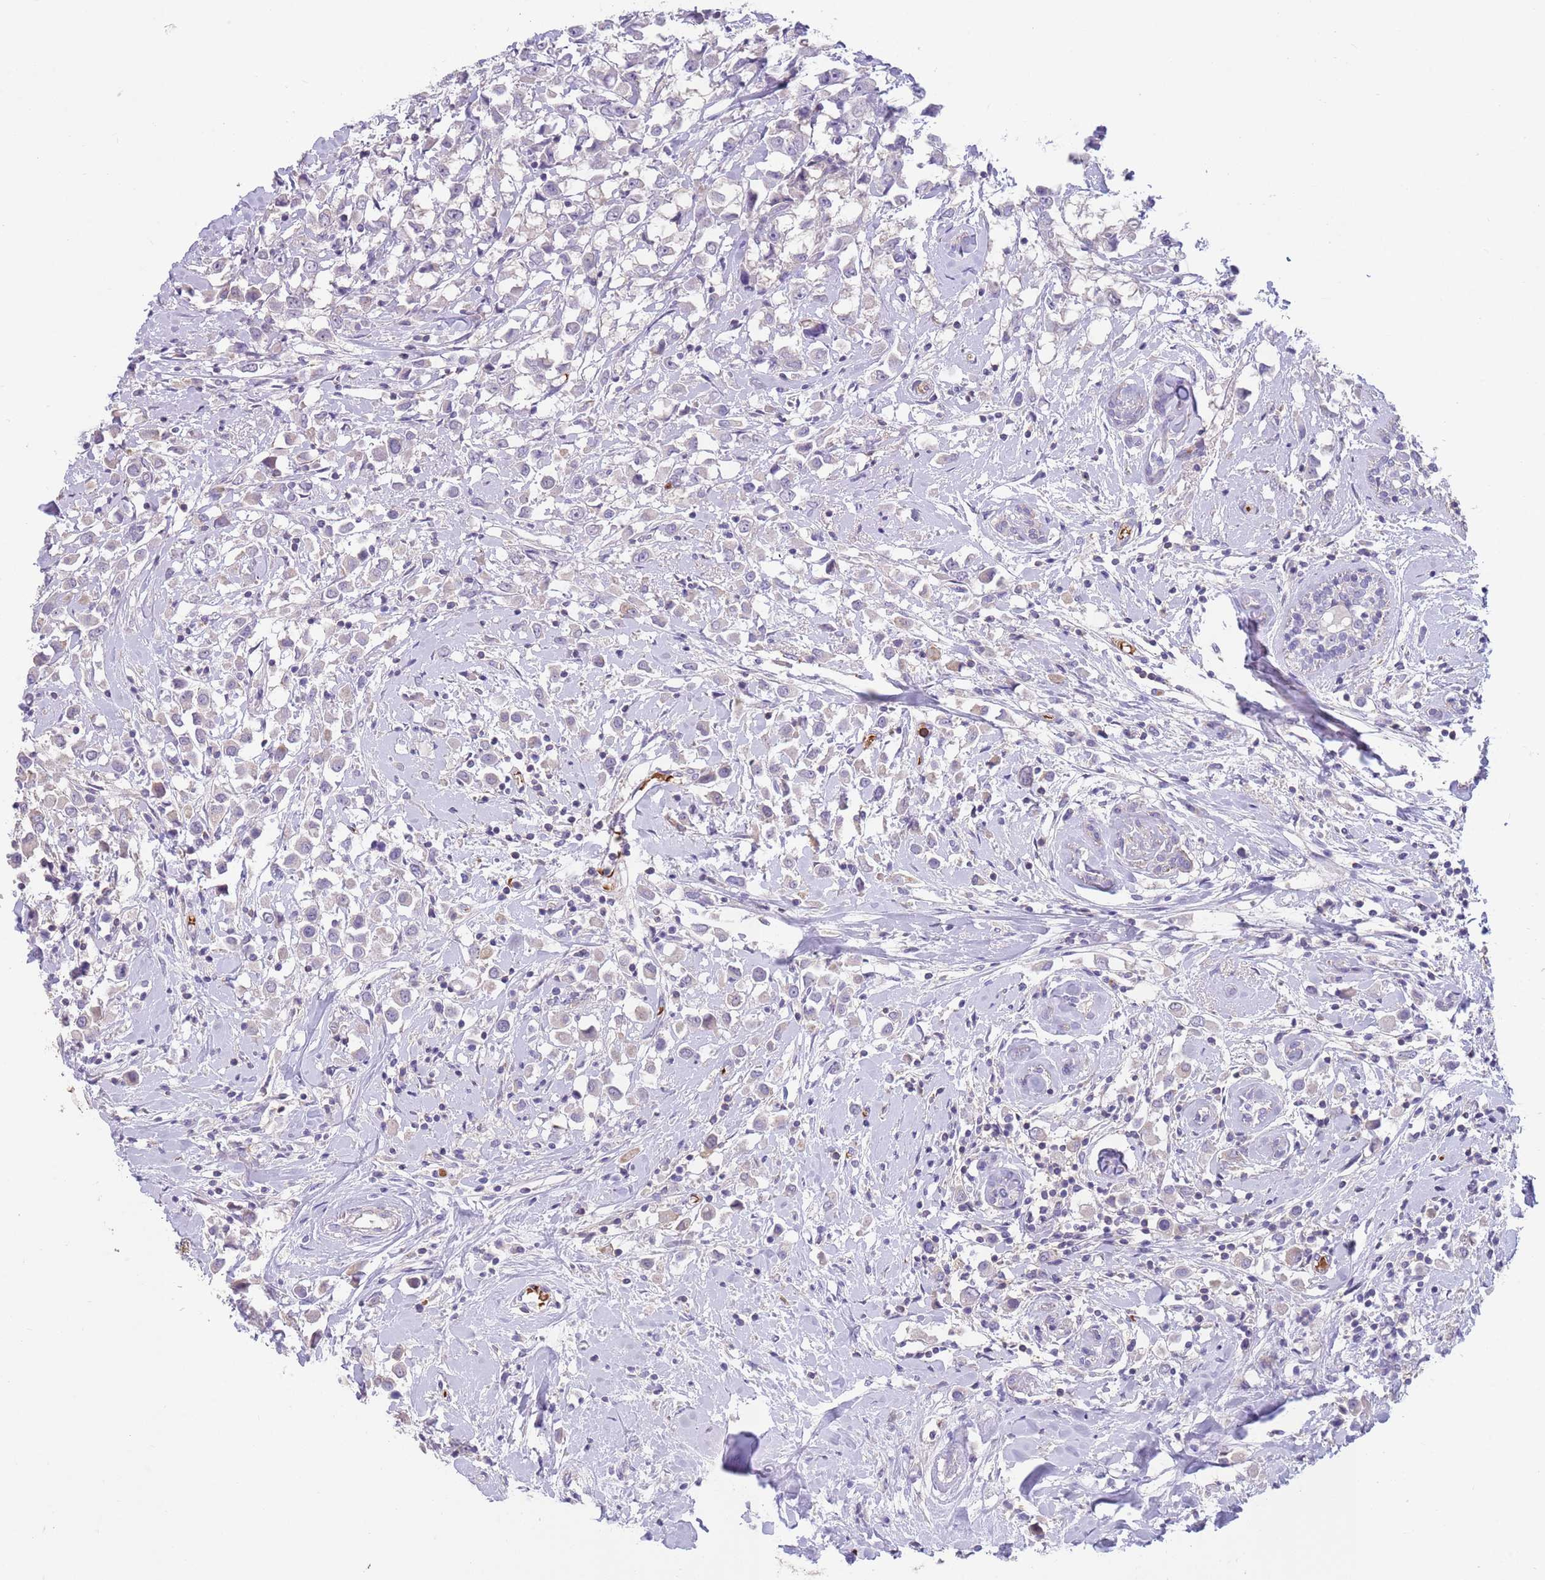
{"staining": {"intensity": "negative", "quantity": "none", "location": "none"}, "tissue": "breast cancer", "cell_type": "Tumor cells", "image_type": "cancer", "snomed": [{"axis": "morphology", "description": "Duct carcinoma"}, {"axis": "topography", "description": "Breast"}], "caption": "IHC of human infiltrating ductal carcinoma (breast) demonstrates no expression in tumor cells.", "gene": "ZNF14", "patient": {"sex": "female", "age": 87}}